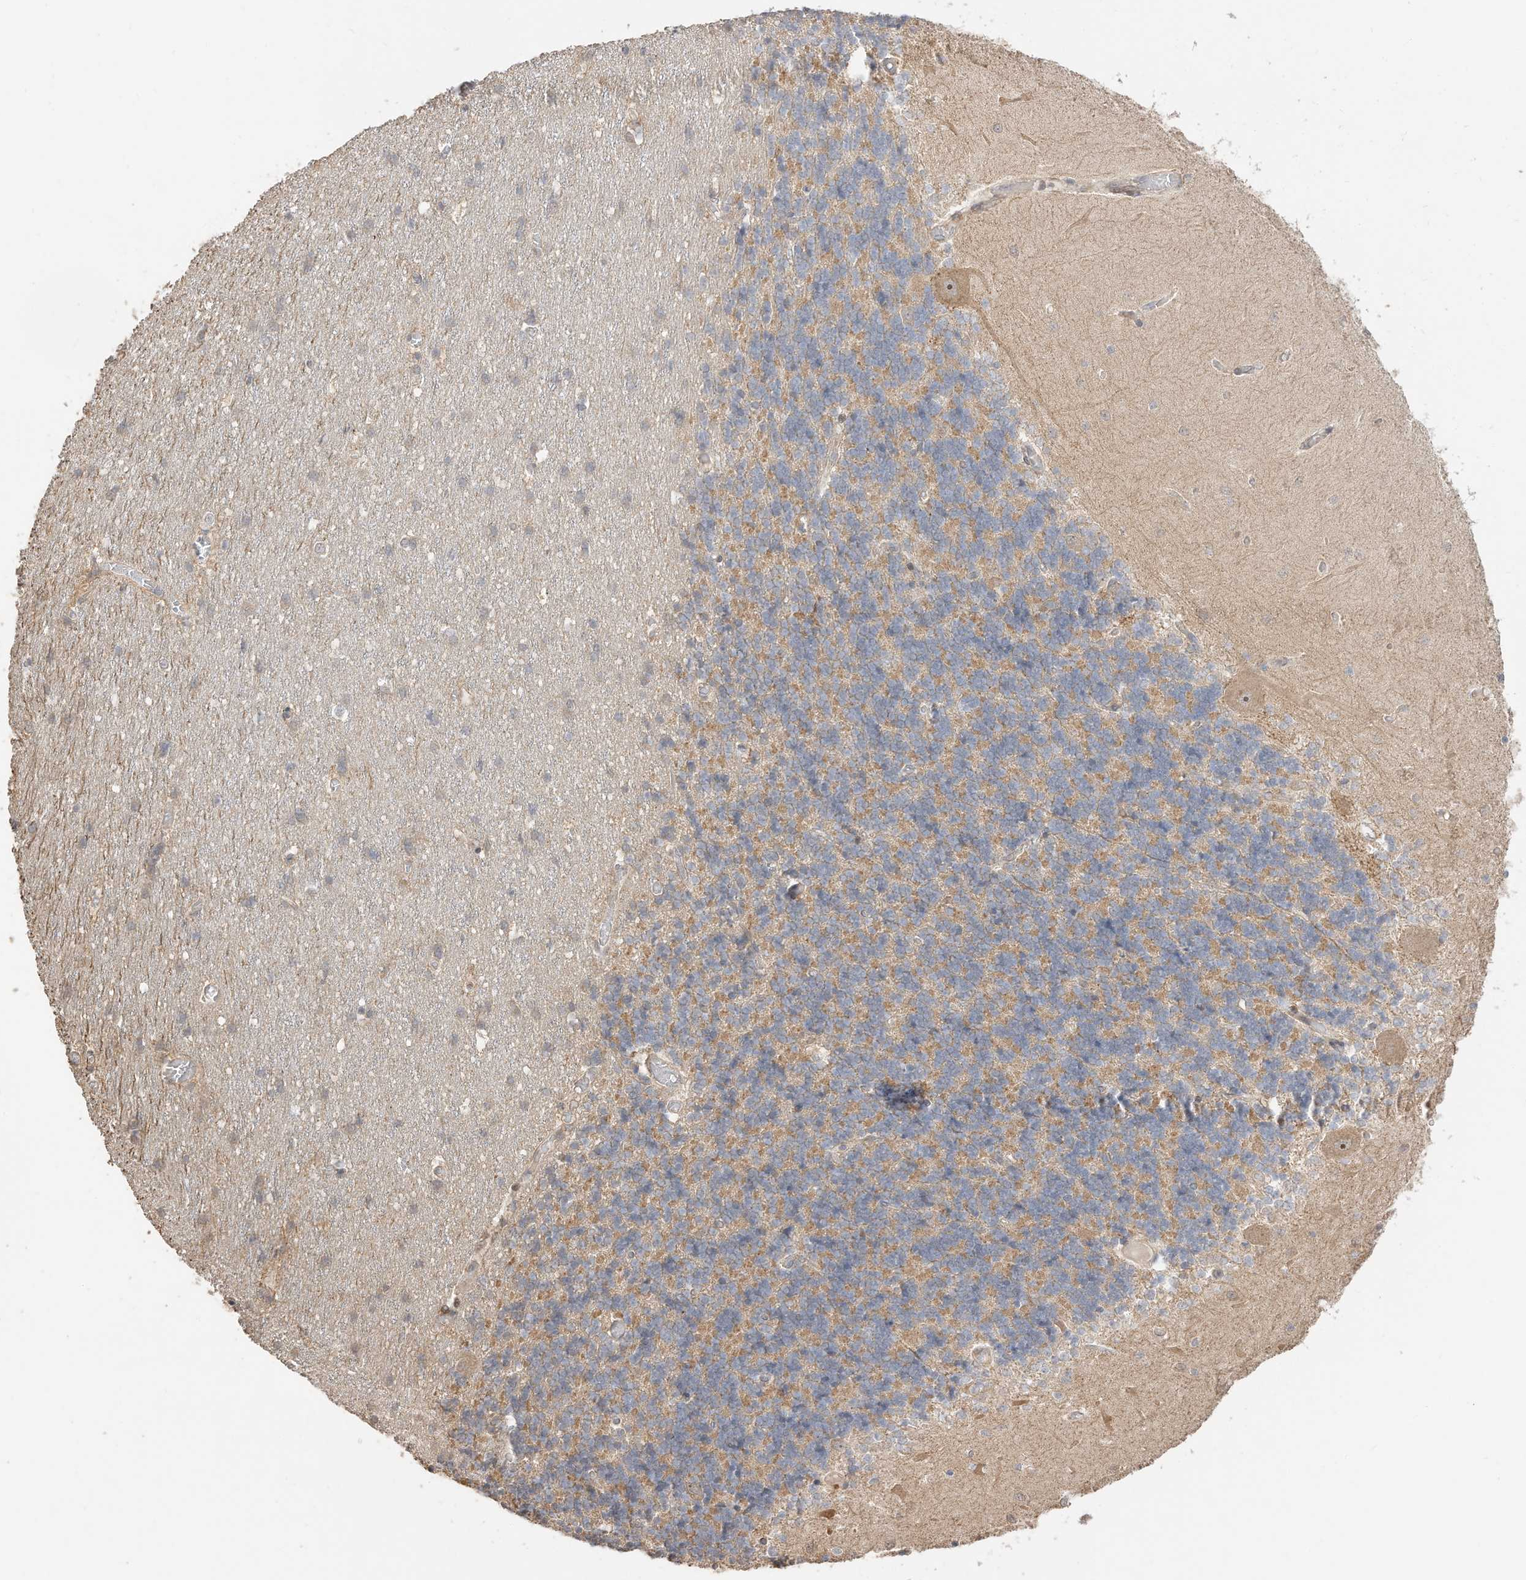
{"staining": {"intensity": "negative", "quantity": "none", "location": "none"}, "tissue": "cerebellum", "cell_type": "Cells in granular layer", "image_type": "normal", "snomed": [{"axis": "morphology", "description": "Normal tissue, NOS"}, {"axis": "topography", "description": "Cerebellum"}], "caption": "Cerebellum stained for a protein using IHC displays no expression cells in granular layer.", "gene": "CAGE1", "patient": {"sex": "male", "age": 37}}